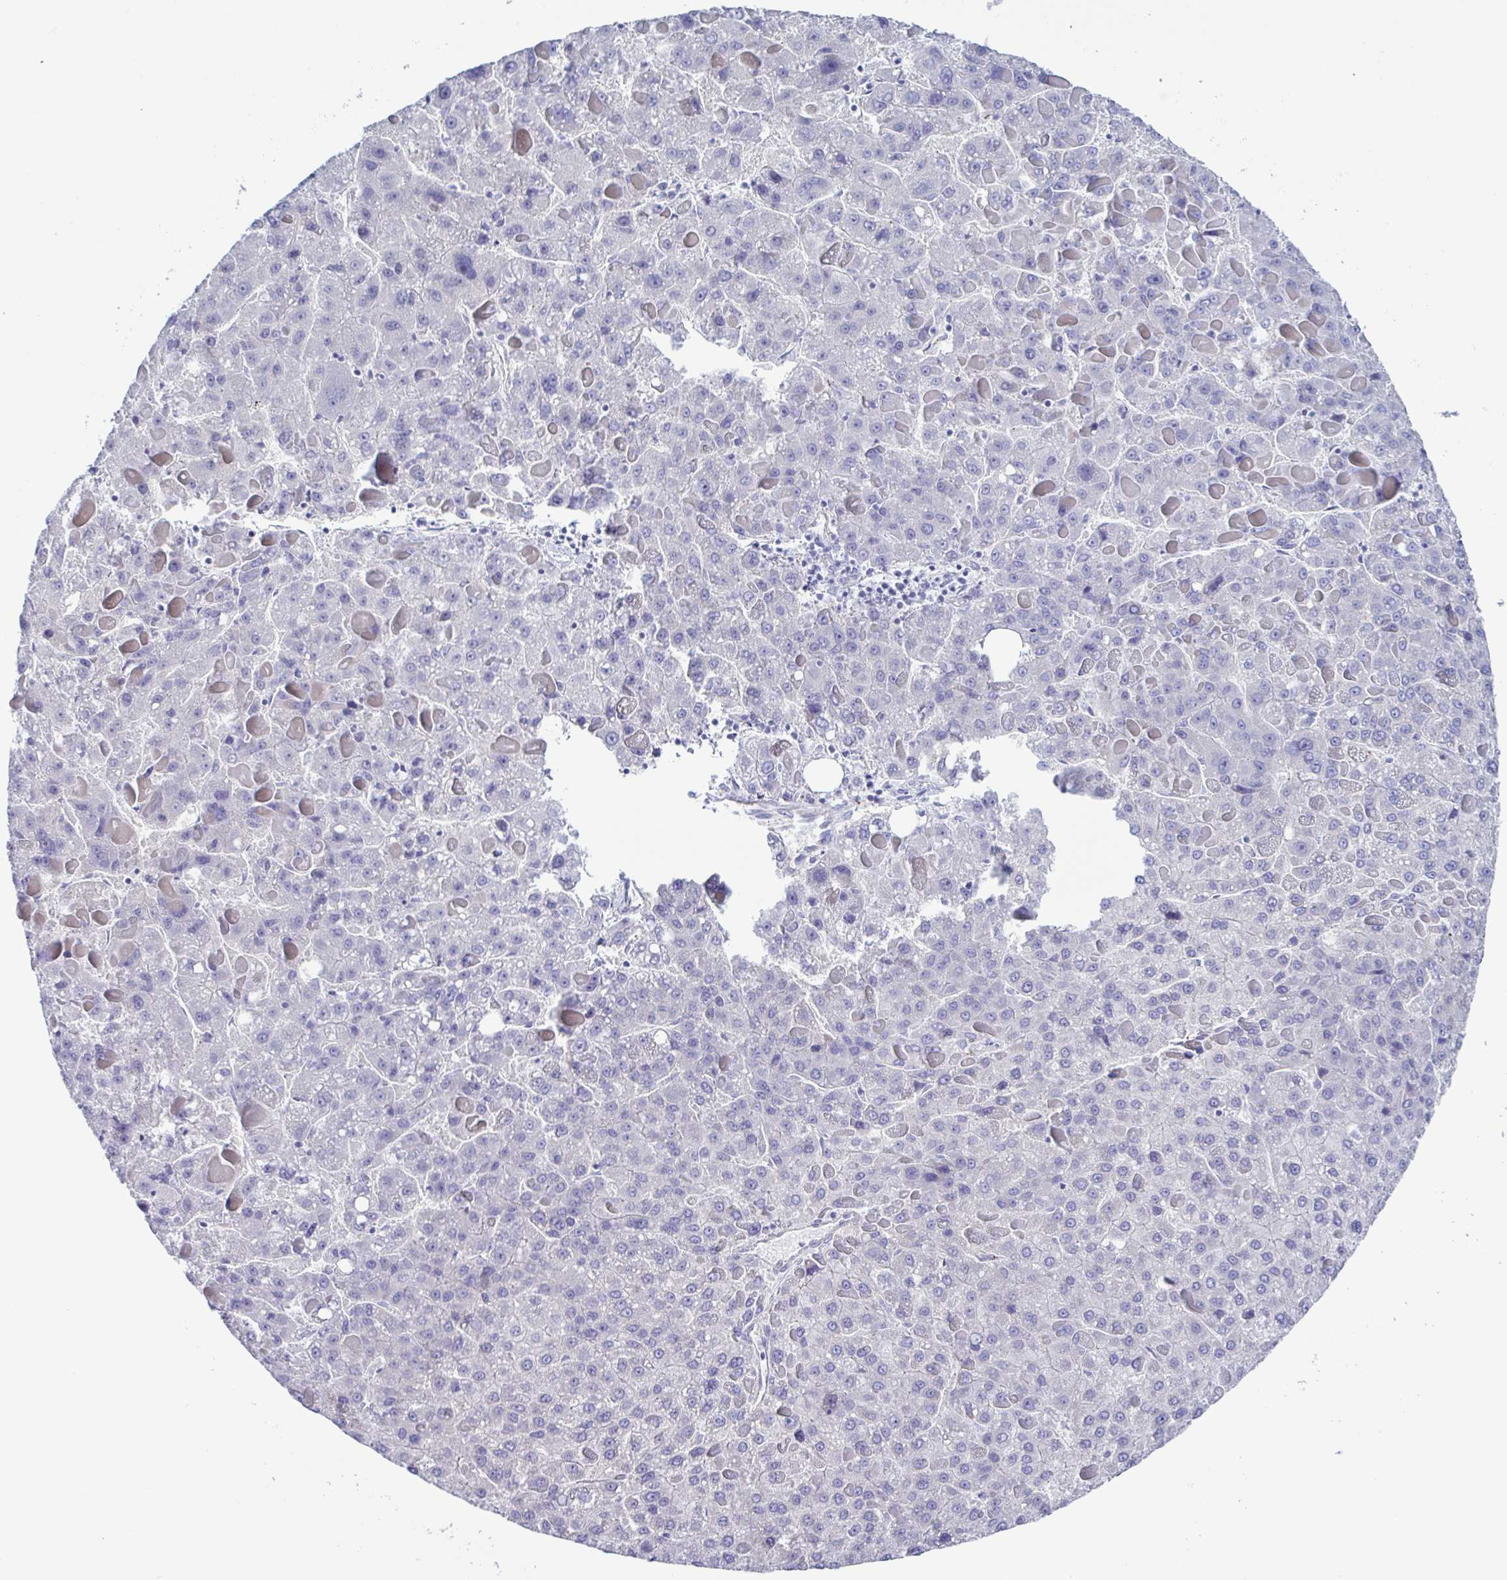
{"staining": {"intensity": "negative", "quantity": "none", "location": "none"}, "tissue": "liver cancer", "cell_type": "Tumor cells", "image_type": "cancer", "snomed": [{"axis": "morphology", "description": "Carcinoma, Hepatocellular, NOS"}, {"axis": "topography", "description": "Liver"}], "caption": "Image shows no significant protein expression in tumor cells of liver cancer (hepatocellular carcinoma).", "gene": "MED11", "patient": {"sex": "female", "age": 82}}